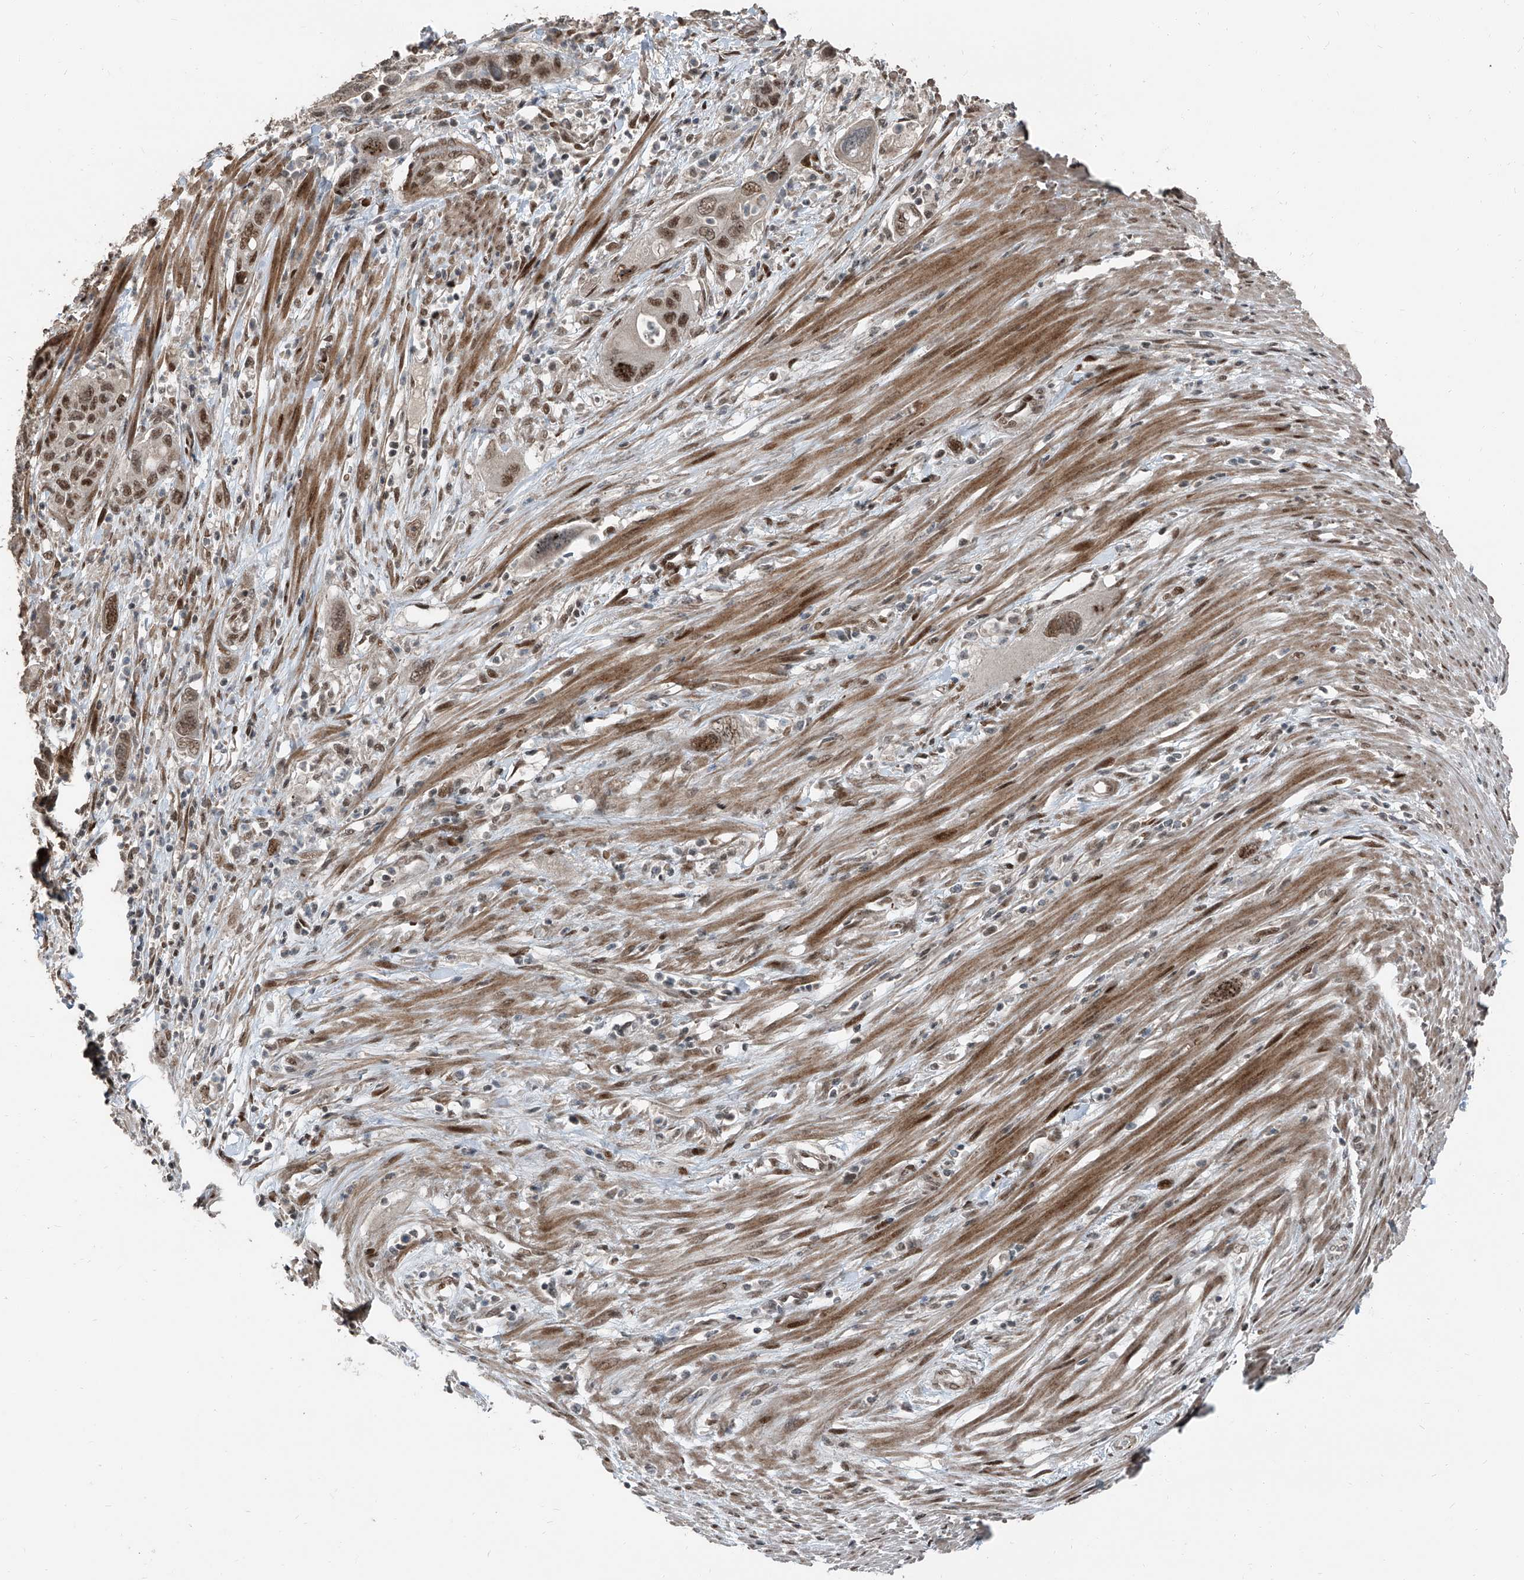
{"staining": {"intensity": "moderate", "quantity": ">75%", "location": "nuclear"}, "tissue": "pancreatic cancer", "cell_type": "Tumor cells", "image_type": "cancer", "snomed": [{"axis": "morphology", "description": "Adenocarcinoma, NOS"}, {"axis": "topography", "description": "Pancreas"}], "caption": "Immunohistochemical staining of adenocarcinoma (pancreatic) shows medium levels of moderate nuclear expression in approximately >75% of tumor cells.", "gene": "ZNF570", "patient": {"sex": "female", "age": 71}}